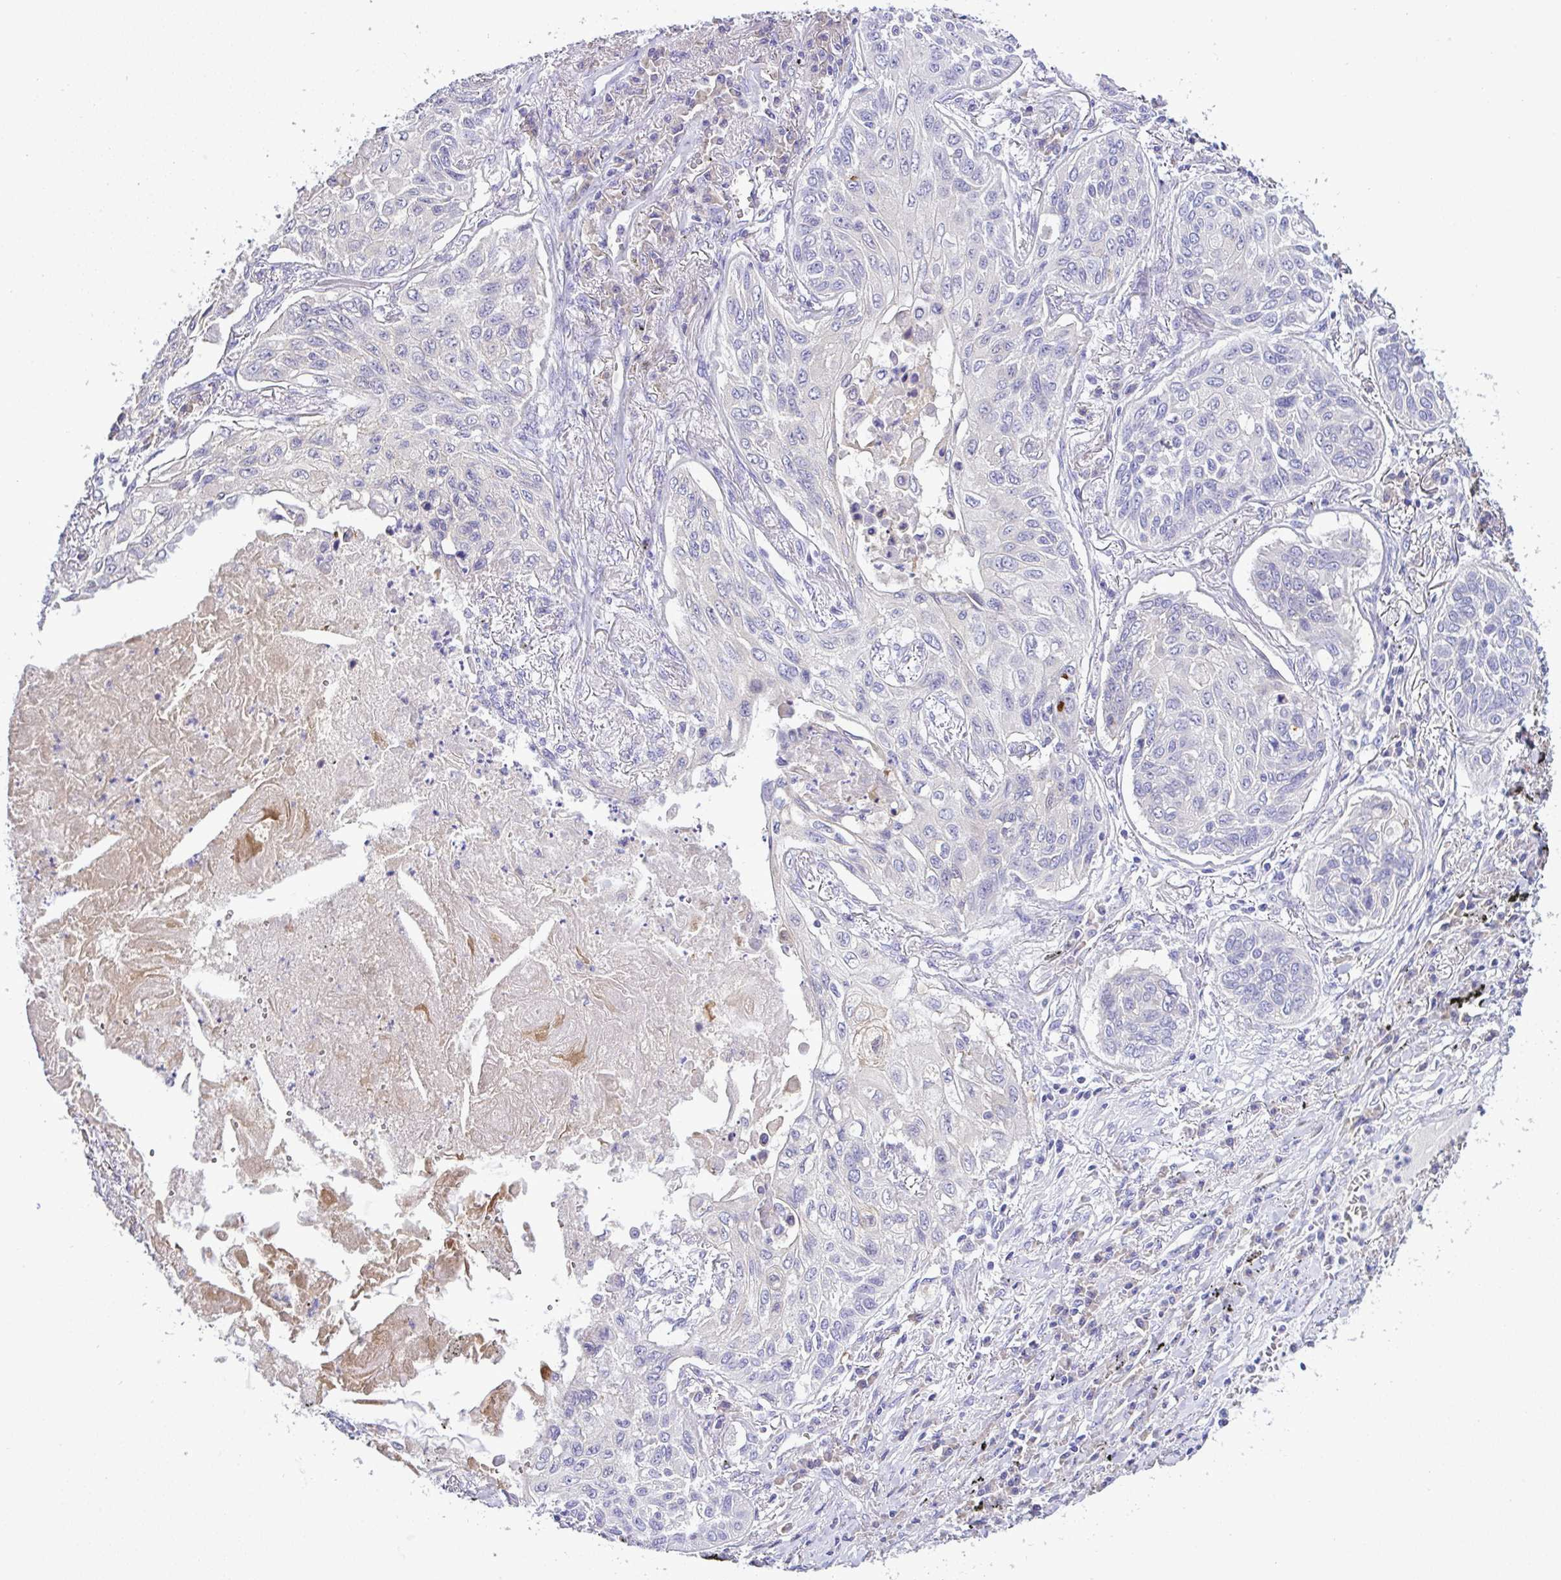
{"staining": {"intensity": "negative", "quantity": "none", "location": "none"}, "tissue": "lung cancer", "cell_type": "Tumor cells", "image_type": "cancer", "snomed": [{"axis": "morphology", "description": "Squamous cell carcinoma, NOS"}, {"axis": "topography", "description": "Lung"}], "caption": "Immunohistochemistry (IHC) photomicrograph of neoplastic tissue: human lung cancer (squamous cell carcinoma) stained with DAB displays no significant protein positivity in tumor cells.", "gene": "ST8SIA2", "patient": {"sex": "male", "age": 75}}